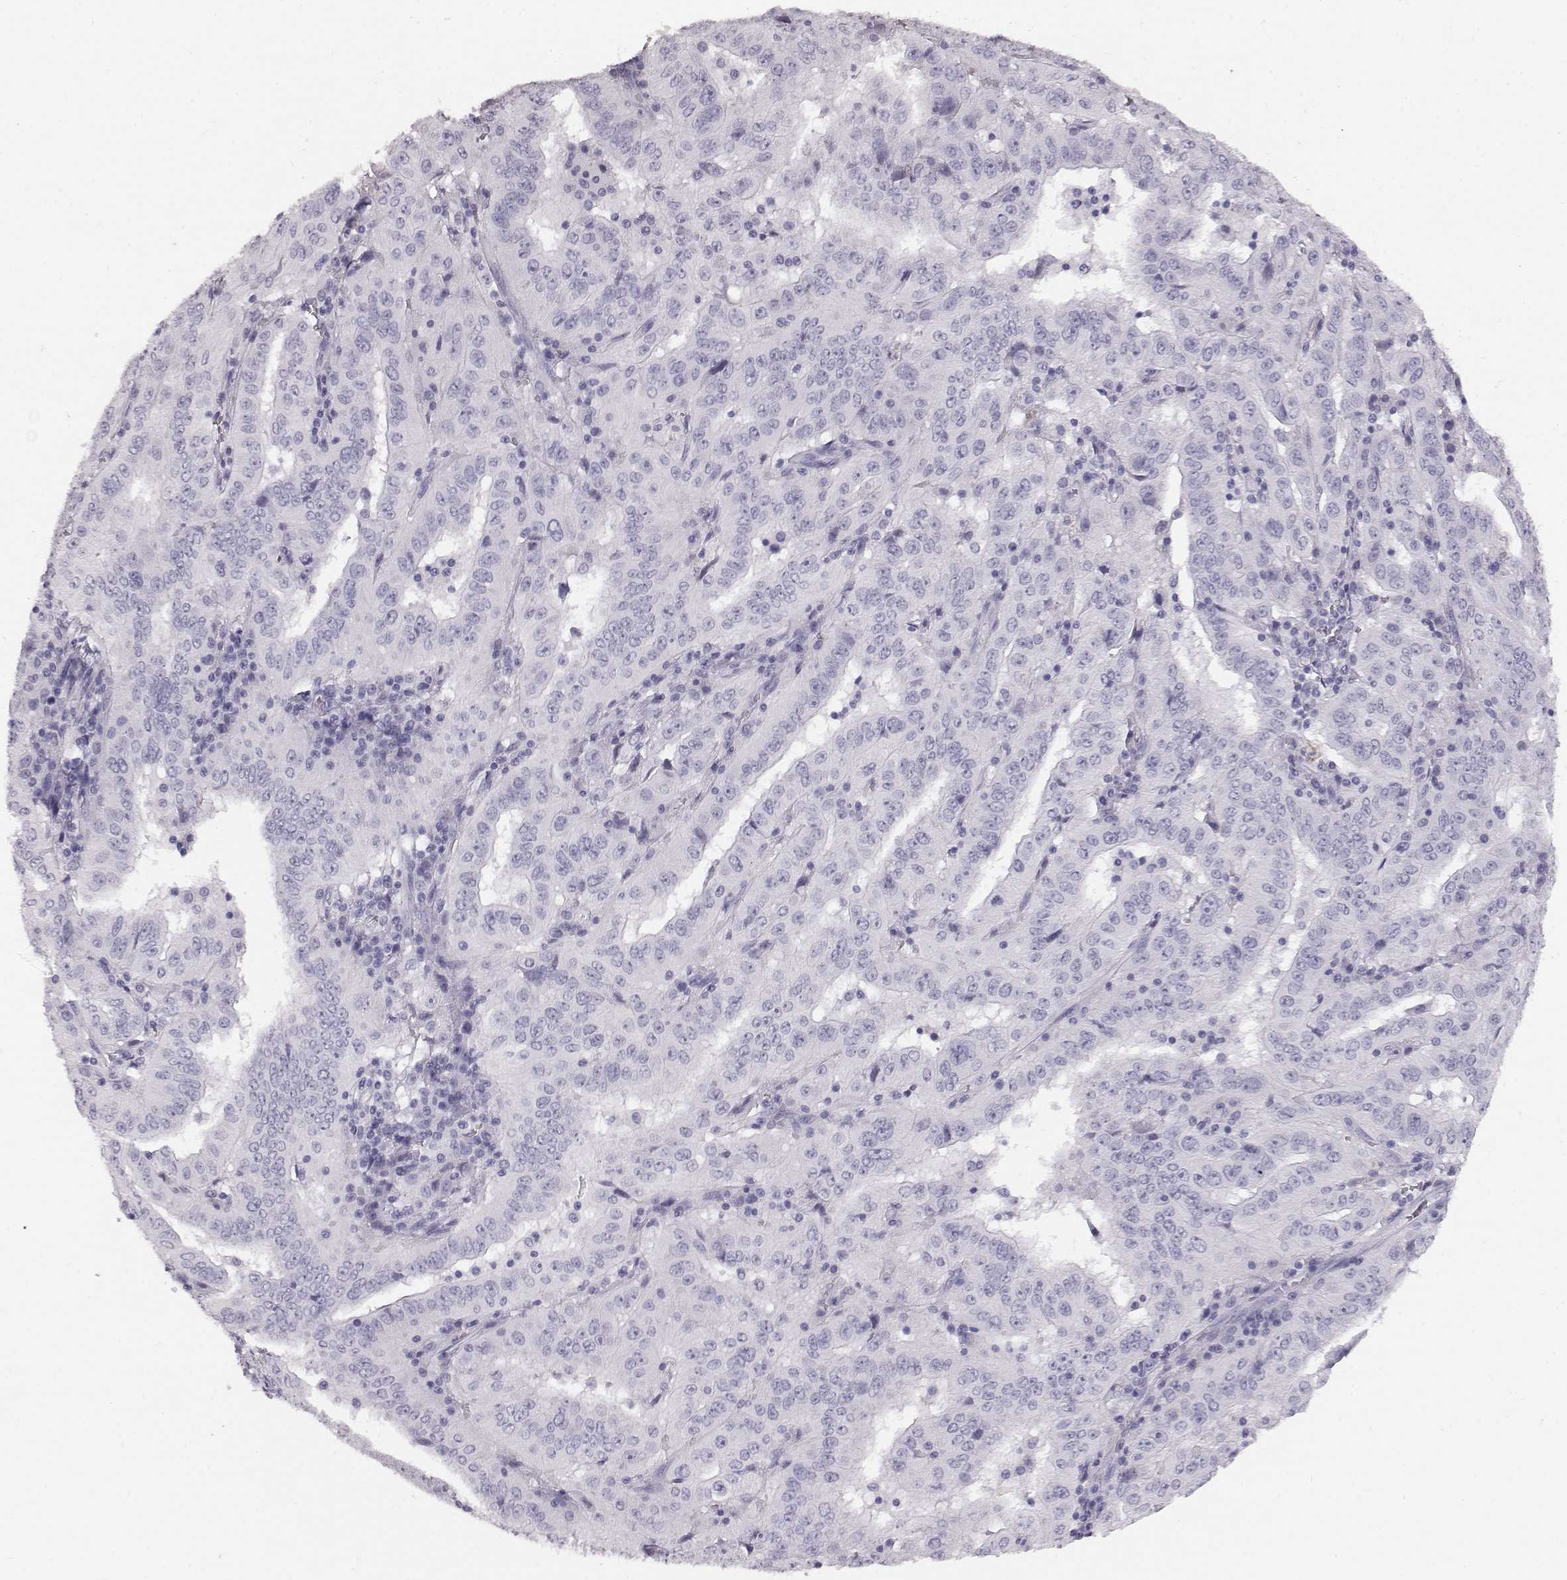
{"staining": {"intensity": "negative", "quantity": "none", "location": "none"}, "tissue": "pancreatic cancer", "cell_type": "Tumor cells", "image_type": "cancer", "snomed": [{"axis": "morphology", "description": "Adenocarcinoma, NOS"}, {"axis": "topography", "description": "Pancreas"}], "caption": "DAB immunohistochemical staining of human pancreatic adenocarcinoma displays no significant positivity in tumor cells.", "gene": "KRTAP16-1", "patient": {"sex": "male", "age": 63}}